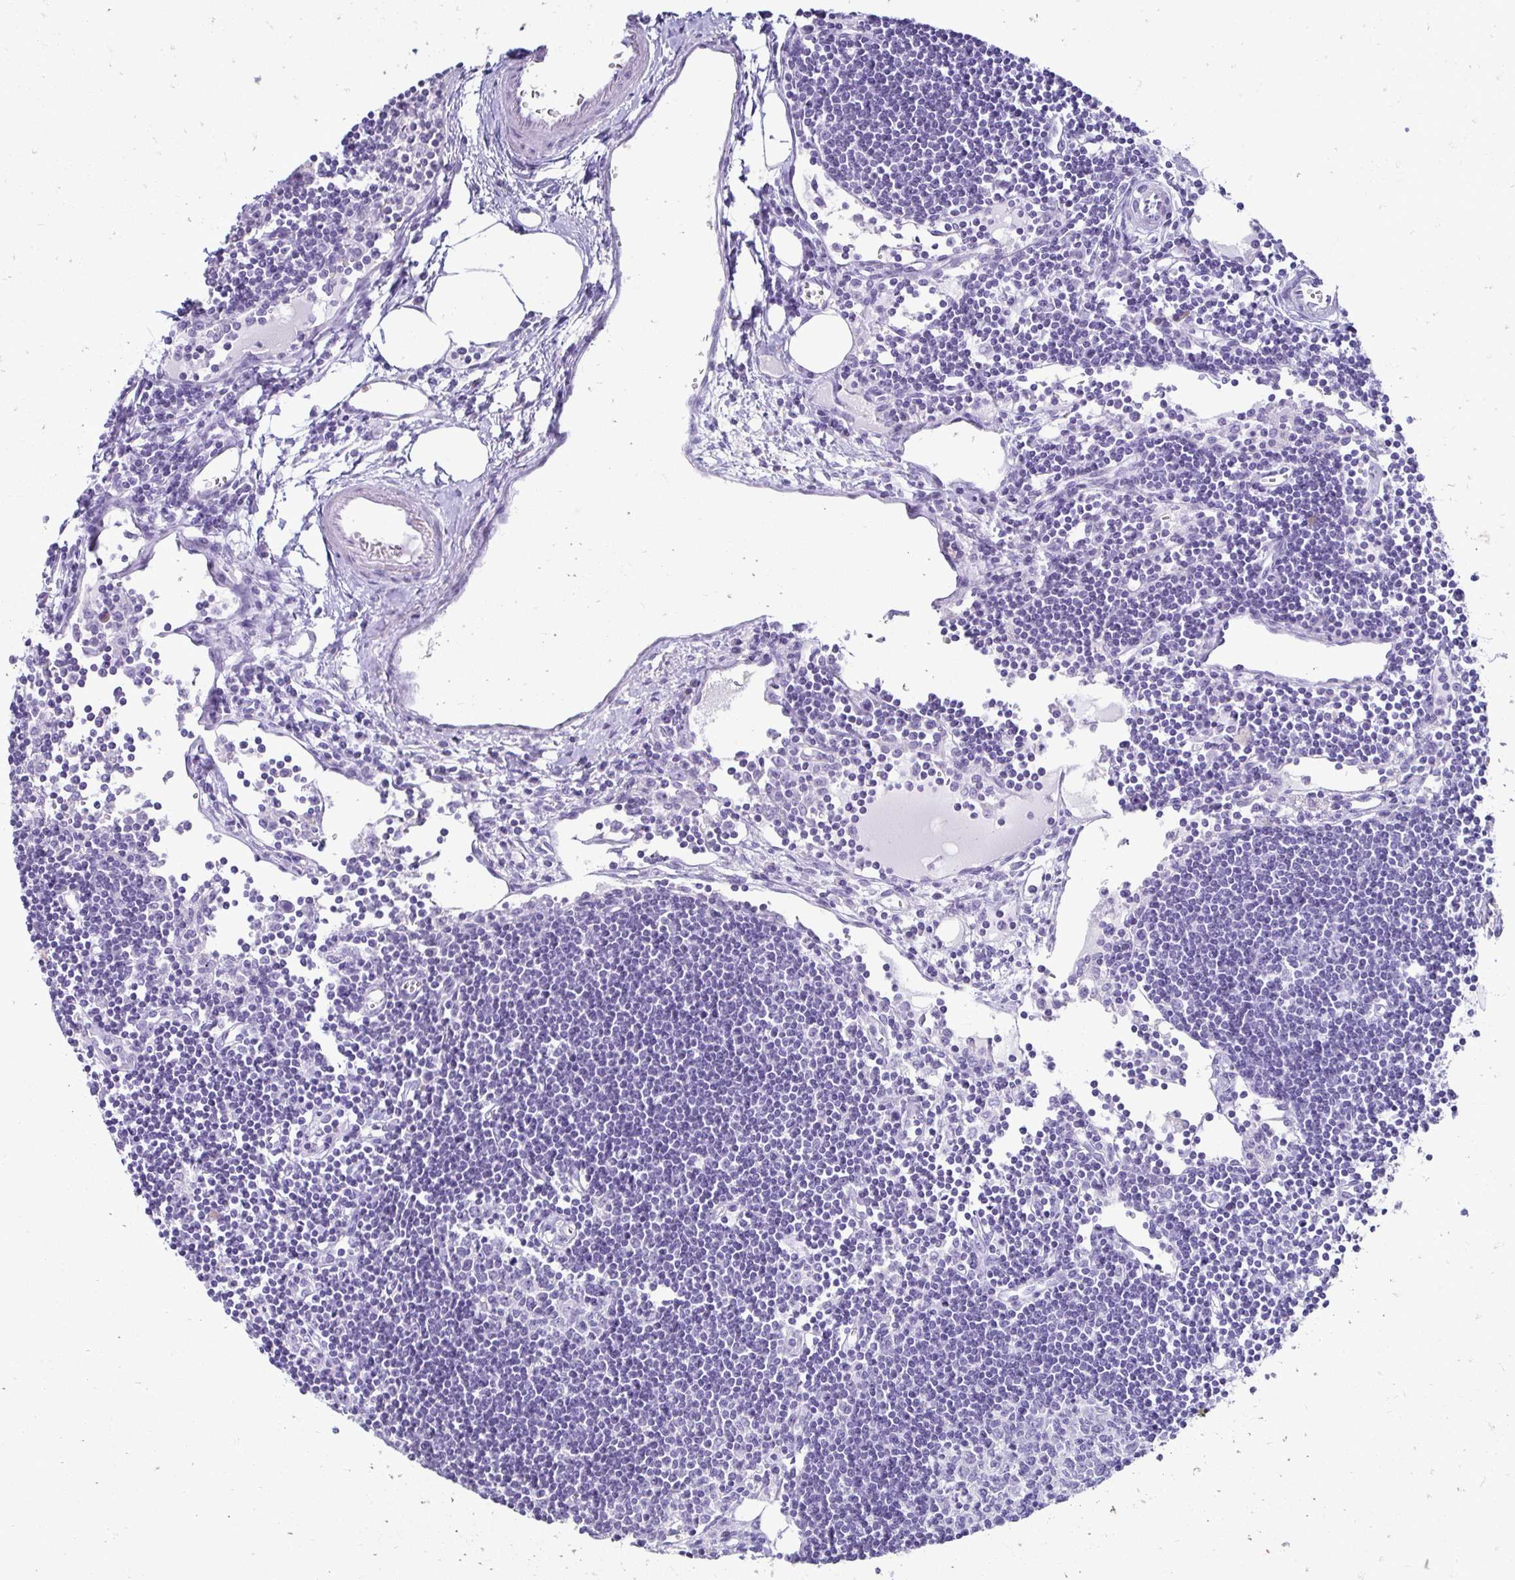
{"staining": {"intensity": "negative", "quantity": "none", "location": "none"}, "tissue": "lymph node", "cell_type": "Germinal center cells", "image_type": "normal", "snomed": [{"axis": "morphology", "description": "Normal tissue, NOS"}, {"axis": "topography", "description": "Lymph node"}], "caption": "An IHC micrograph of unremarkable lymph node is shown. There is no staining in germinal center cells of lymph node.", "gene": "CST6", "patient": {"sex": "female", "age": 65}}